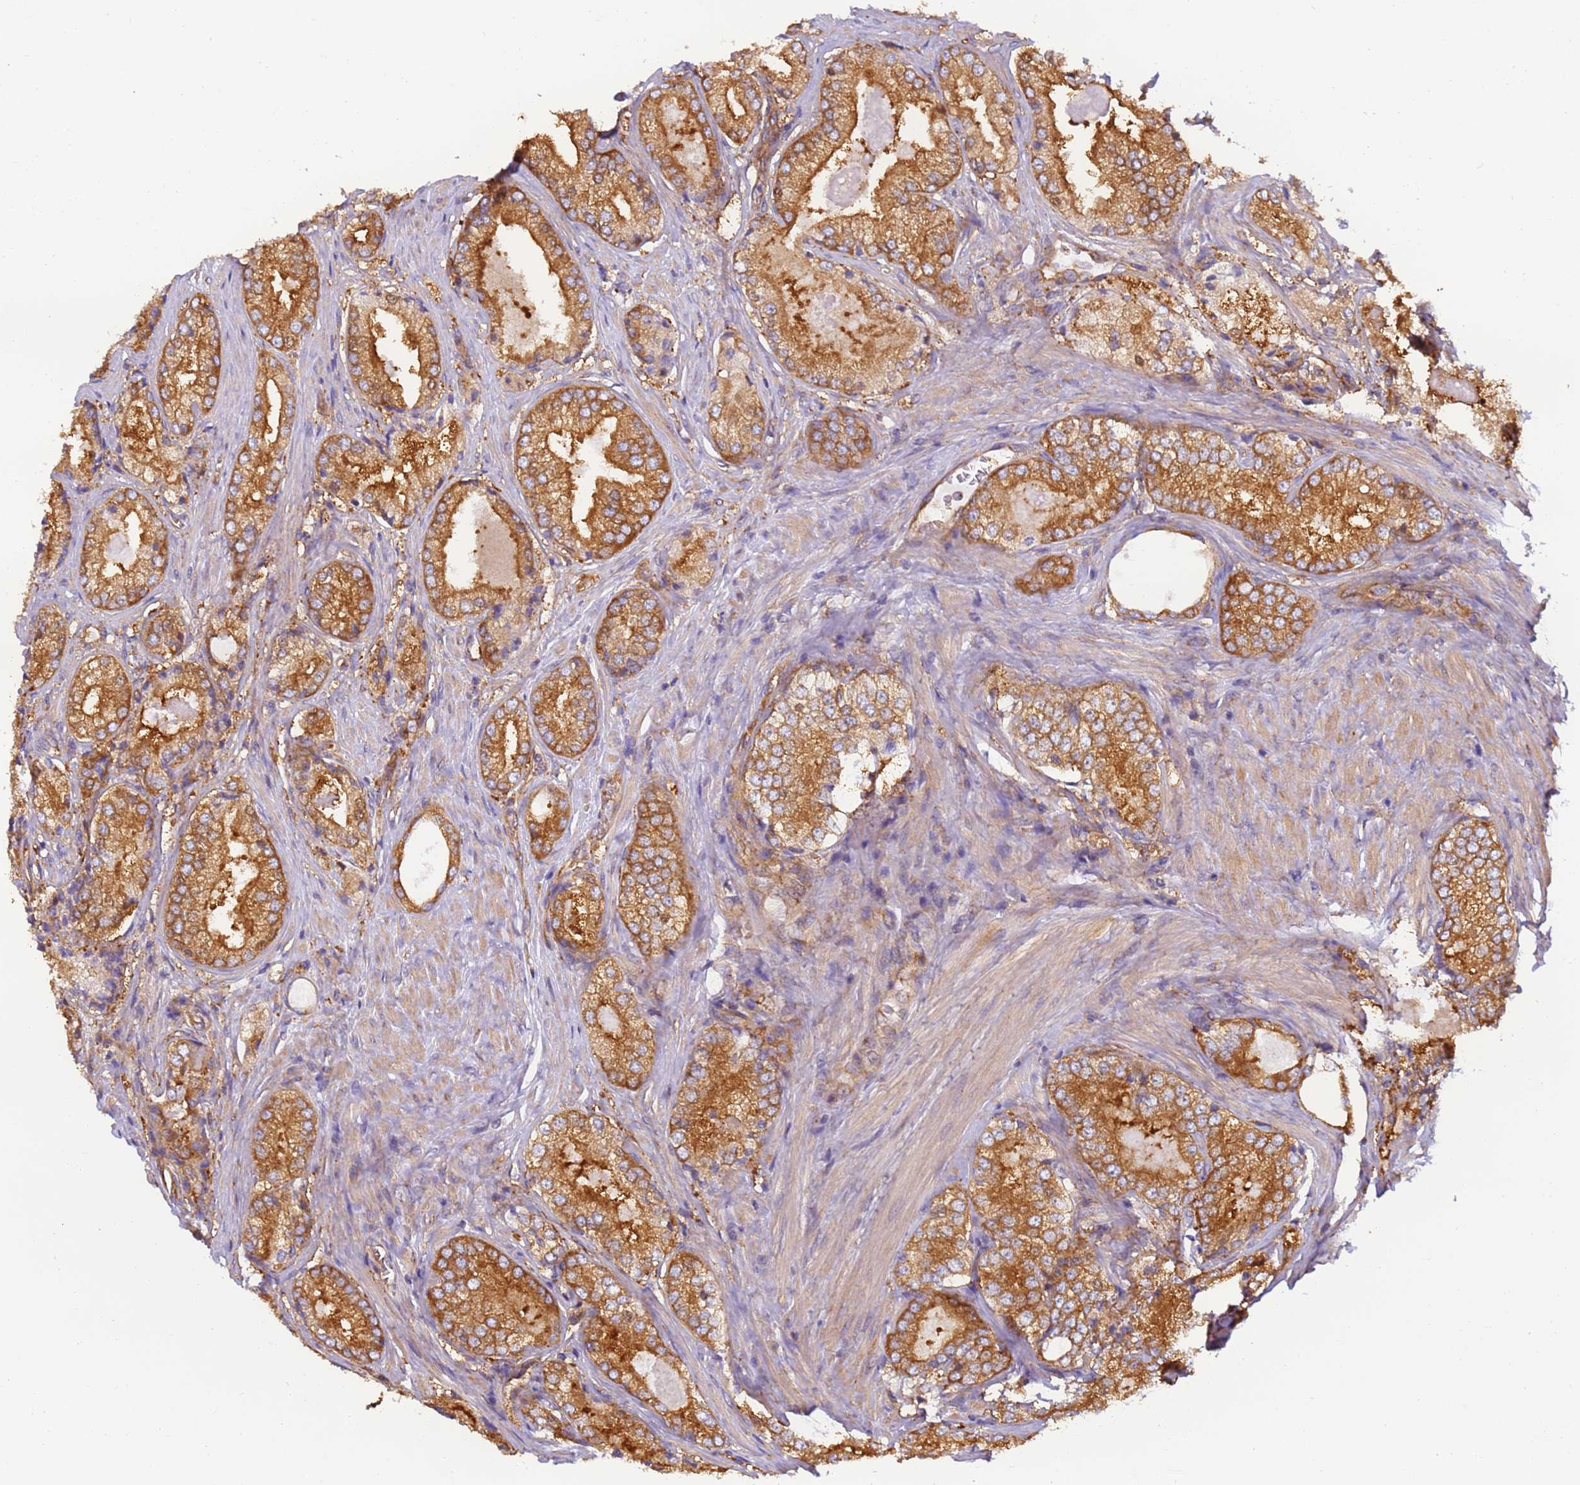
{"staining": {"intensity": "strong", "quantity": ">75%", "location": "cytoplasmic/membranous"}, "tissue": "prostate cancer", "cell_type": "Tumor cells", "image_type": "cancer", "snomed": [{"axis": "morphology", "description": "Adenocarcinoma, Low grade"}, {"axis": "topography", "description": "Prostate"}], "caption": "Immunohistochemical staining of prostate cancer (adenocarcinoma (low-grade)) reveals strong cytoplasmic/membranous protein positivity in approximately >75% of tumor cells. The staining was performed using DAB (3,3'-diaminobenzidine) to visualize the protein expression in brown, while the nuclei were stained in blue with hematoxylin (Magnification: 20x).", "gene": "DYNC1I2", "patient": {"sex": "male", "age": 68}}